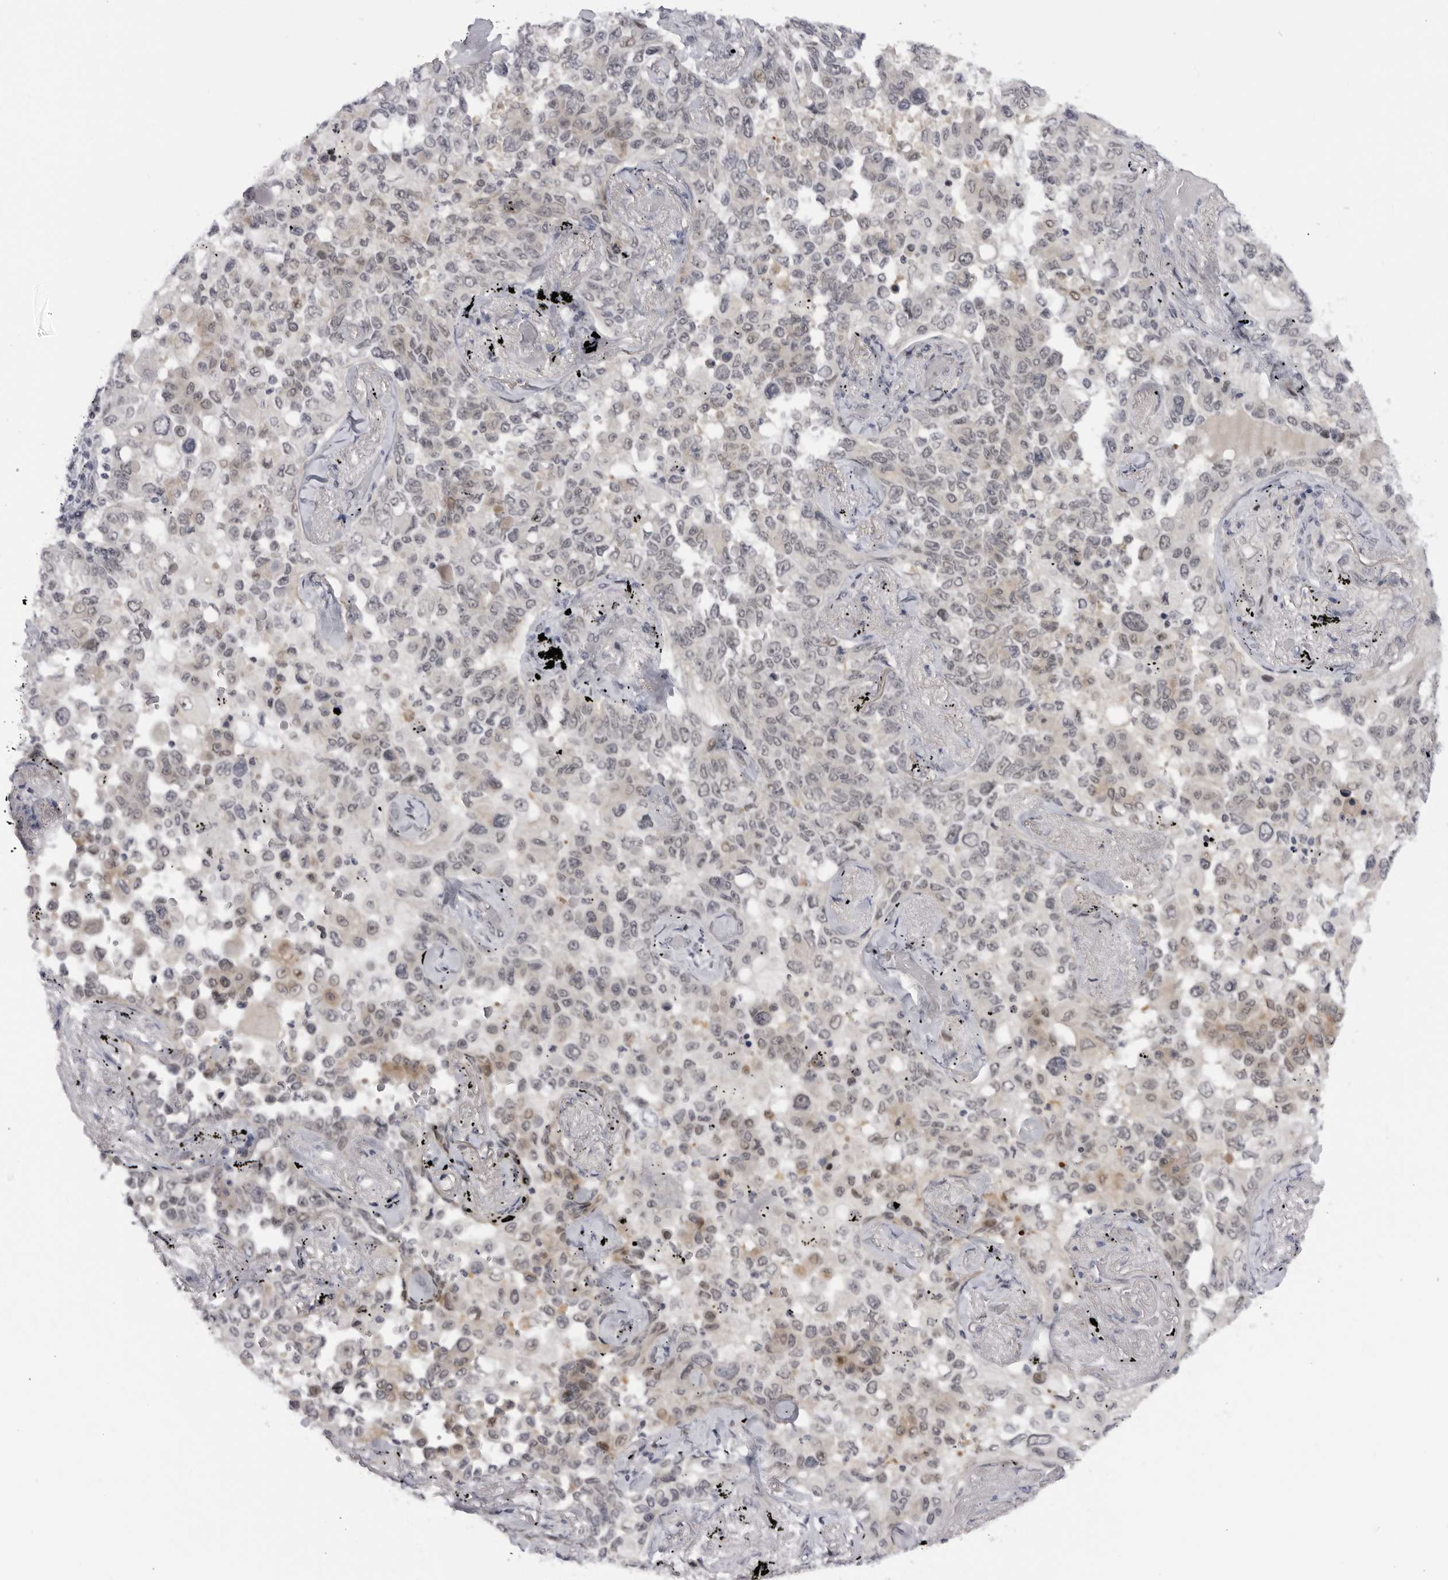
{"staining": {"intensity": "weak", "quantity": "25%-75%", "location": "cytoplasmic/membranous"}, "tissue": "lung cancer", "cell_type": "Tumor cells", "image_type": "cancer", "snomed": [{"axis": "morphology", "description": "Adenocarcinoma, NOS"}, {"axis": "topography", "description": "Lung"}], "caption": "Adenocarcinoma (lung) was stained to show a protein in brown. There is low levels of weak cytoplasmic/membranous staining in about 25%-75% of tumor cells. (IHC, brightfield microscopy, high magnification).", "gene": "ALPK2", "patient": {"sex": "female", "age": 67}}